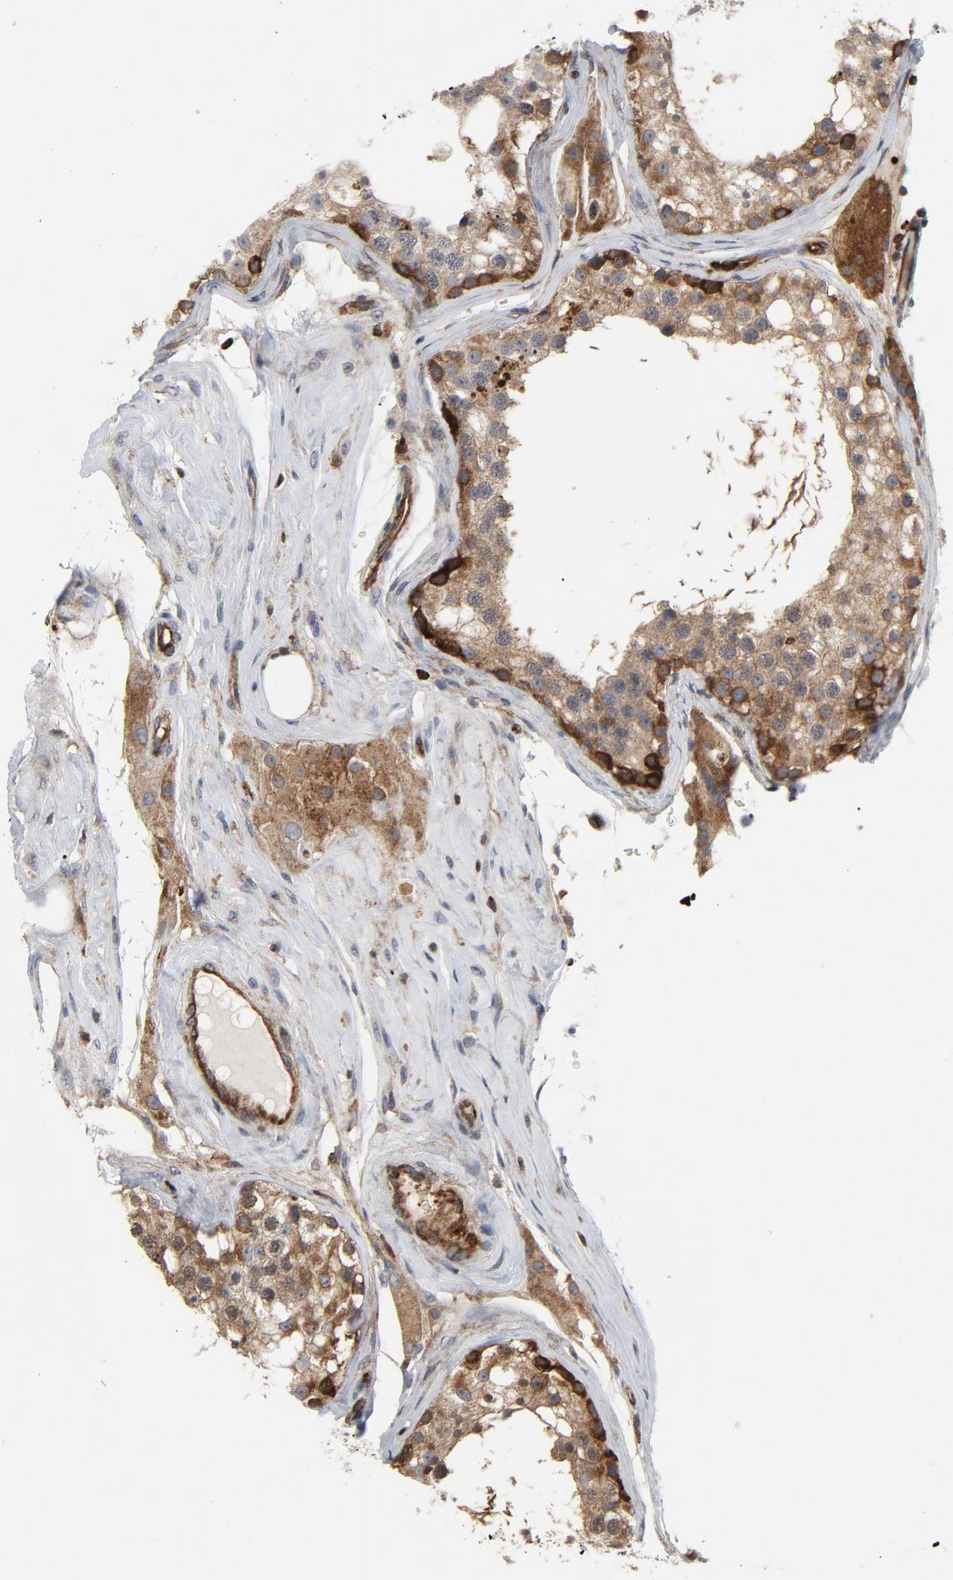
{"staining": {"intensity": "strong", "quantity": ">75%", "location": "cytoplasmic/membranous,nuclear"}, "tissue": "testis", "cell_type": "Cells in seminiferous ducts", "image_type": "normal", "snomed": [{"axis": "morphology", "description": "Normal tissue, NOS"}, {"axis": "topography", "description": "Testis"}], "caption": "Human testis stained for a protein (brown) exhibits strong cytoplasmic/membranous,nuclear positive positivity in about >75% of cells in seminiferous ducts.", "gene": "YES1", "patient": {"sex": "male", "age": 68}}